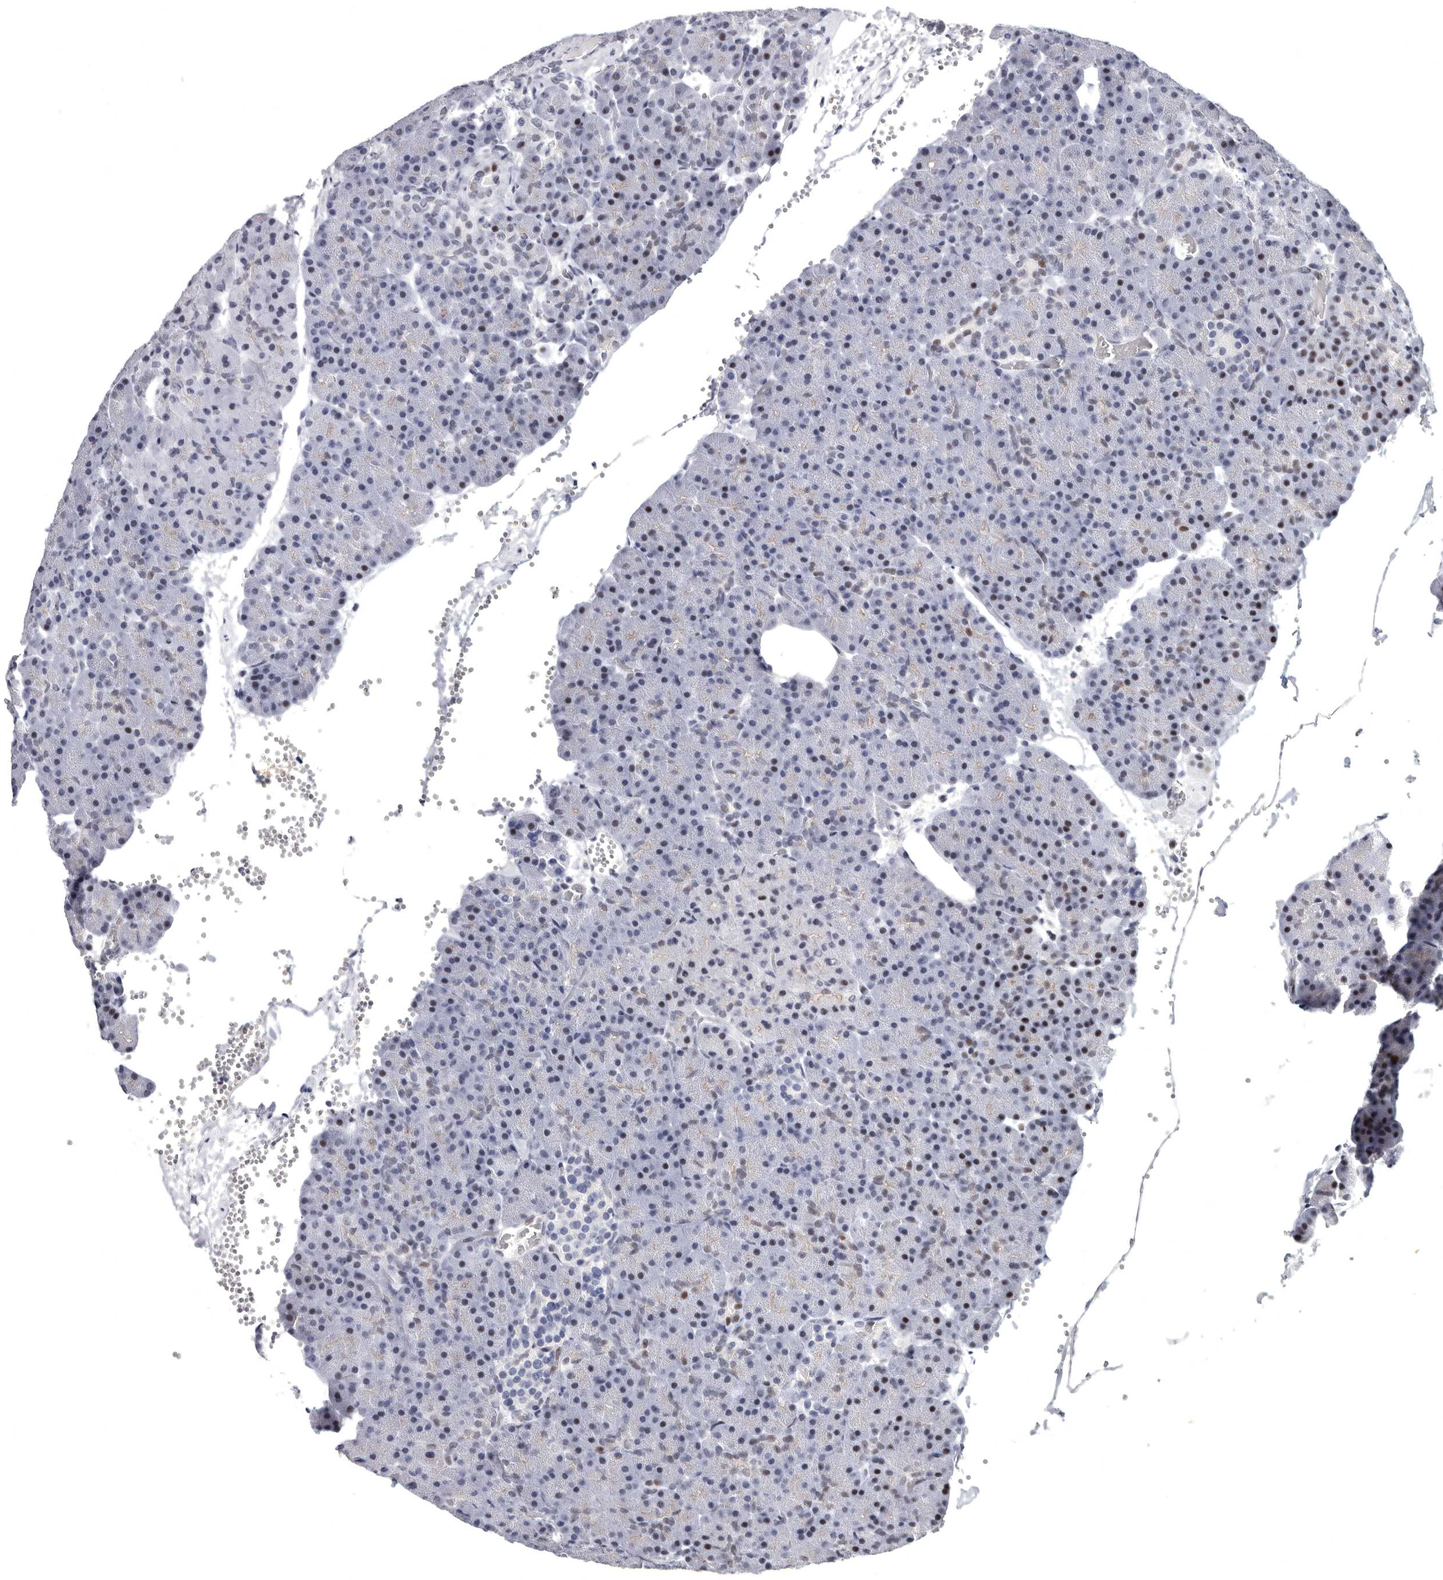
{"staining": {"intensity": "moderate", "quantity": "<25%", "location": "nuclear"}, "tissue": "pancreas", "cell_type": "Exocrine glandular cells", "image_type": "normal", "snomed": [{"axis": "morphology", "description": "Normal tissue, NOS"}, {"axis": "morphology", "description": "Carcinoid, malignant, NOS"}, {"axis": "topography", "description": "Pancreas"}], "caption": "An immunohistochemistry image of benign tissue is shown. Protein staining in brown shows moderate nuclear positivity in pancreas within exocrine glandular cells. (DAB (3,3'-diaminobenzidine) IHC with brightfield microscopy, high magnification).", "gene": "WRAP73", "patient": {"sex": "female", "age": 35}}